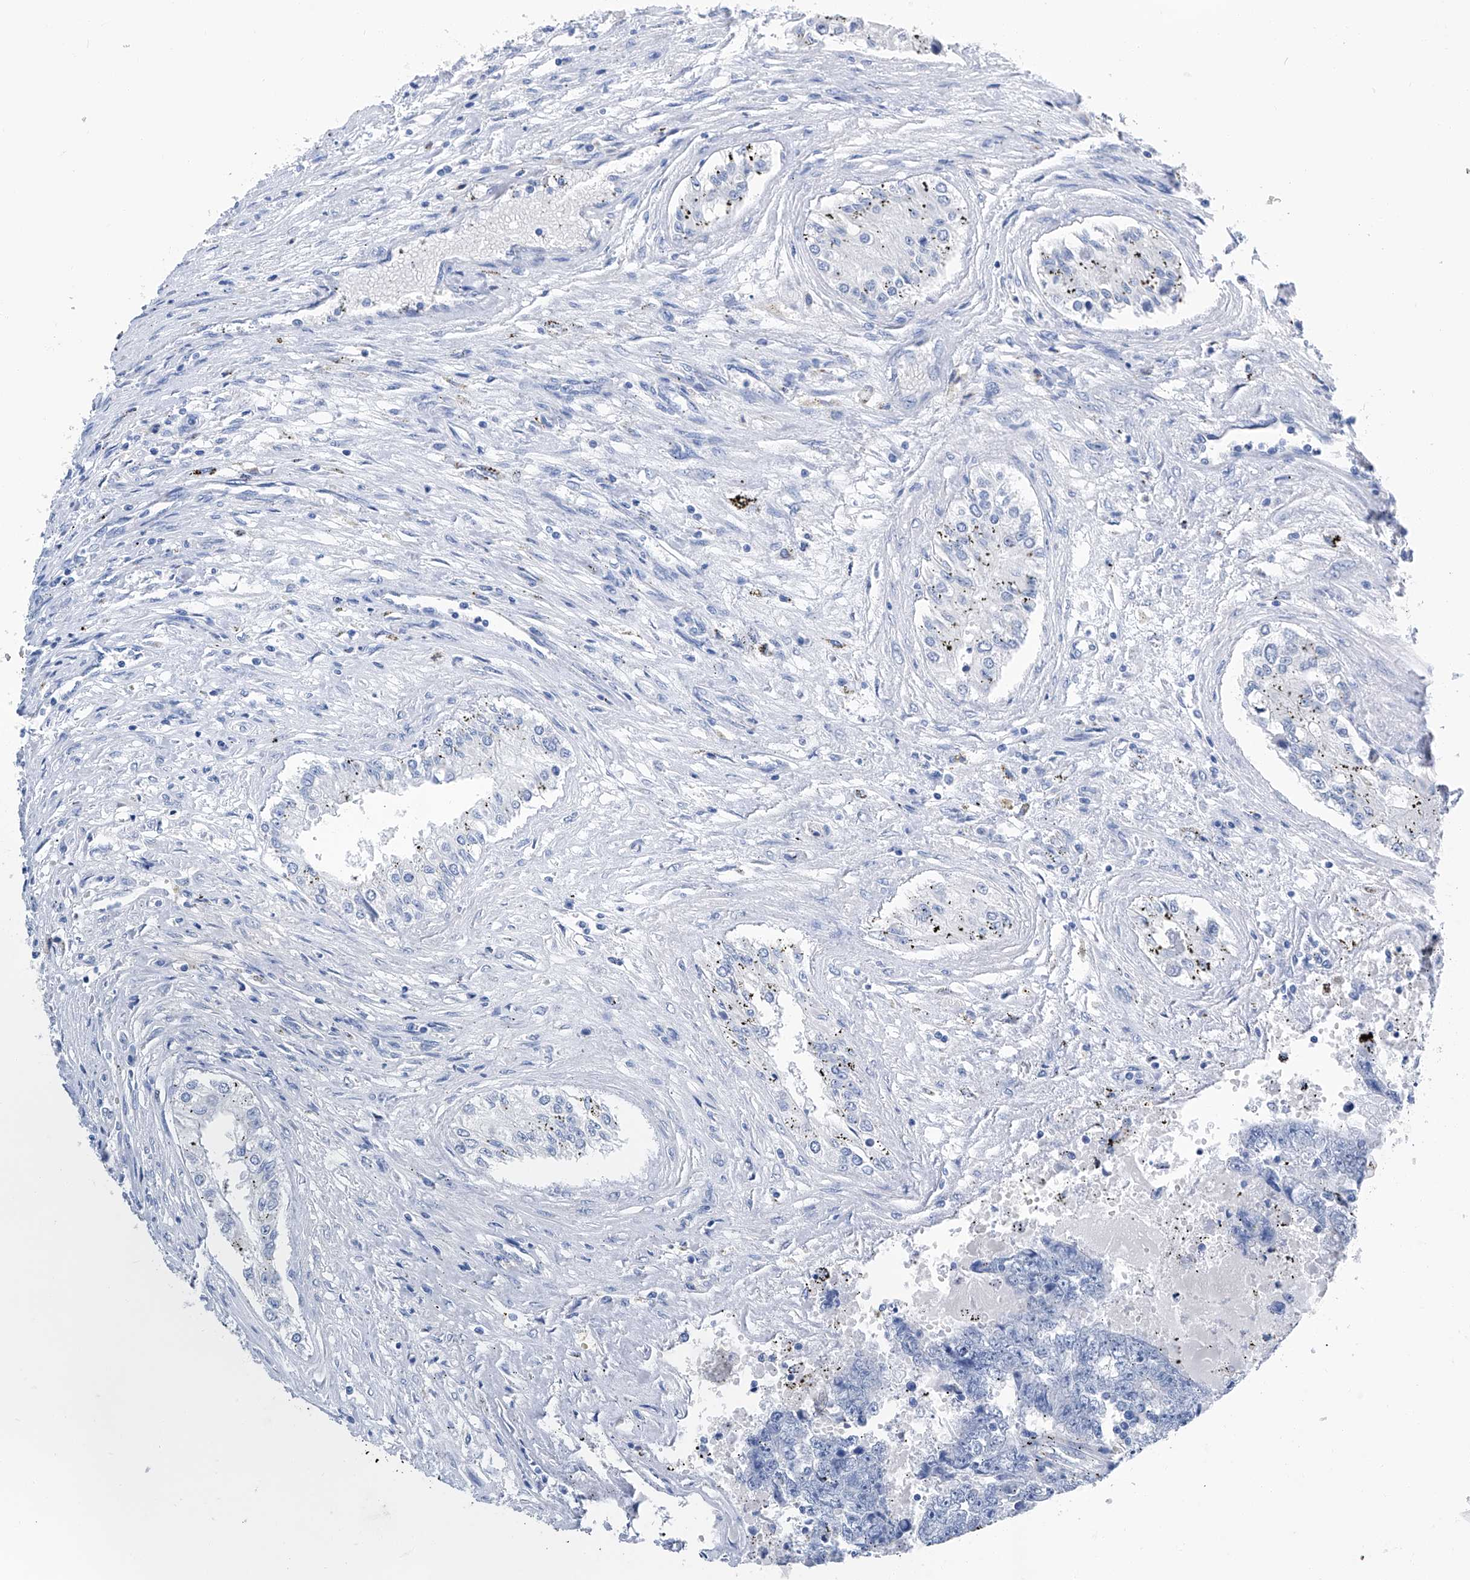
{"staining": {"intensity": "negative", "quantity": "none", "location": "none"}, "tissue": "testis cancer", "cell_type": "Tumor cells", "image_type": "cancer", "snomed": [{"axis": "morphology", "description": "Carcinoma, Embryonal, NOS"}, {"axis": "topography", "description": "Testis"}], "caption": "A histopathology image of human testis embryonal carcinoma is negative for staining in tumor cells.", "gene": "CYP2A7", "patient": {"sex": "male", "age": 25}}